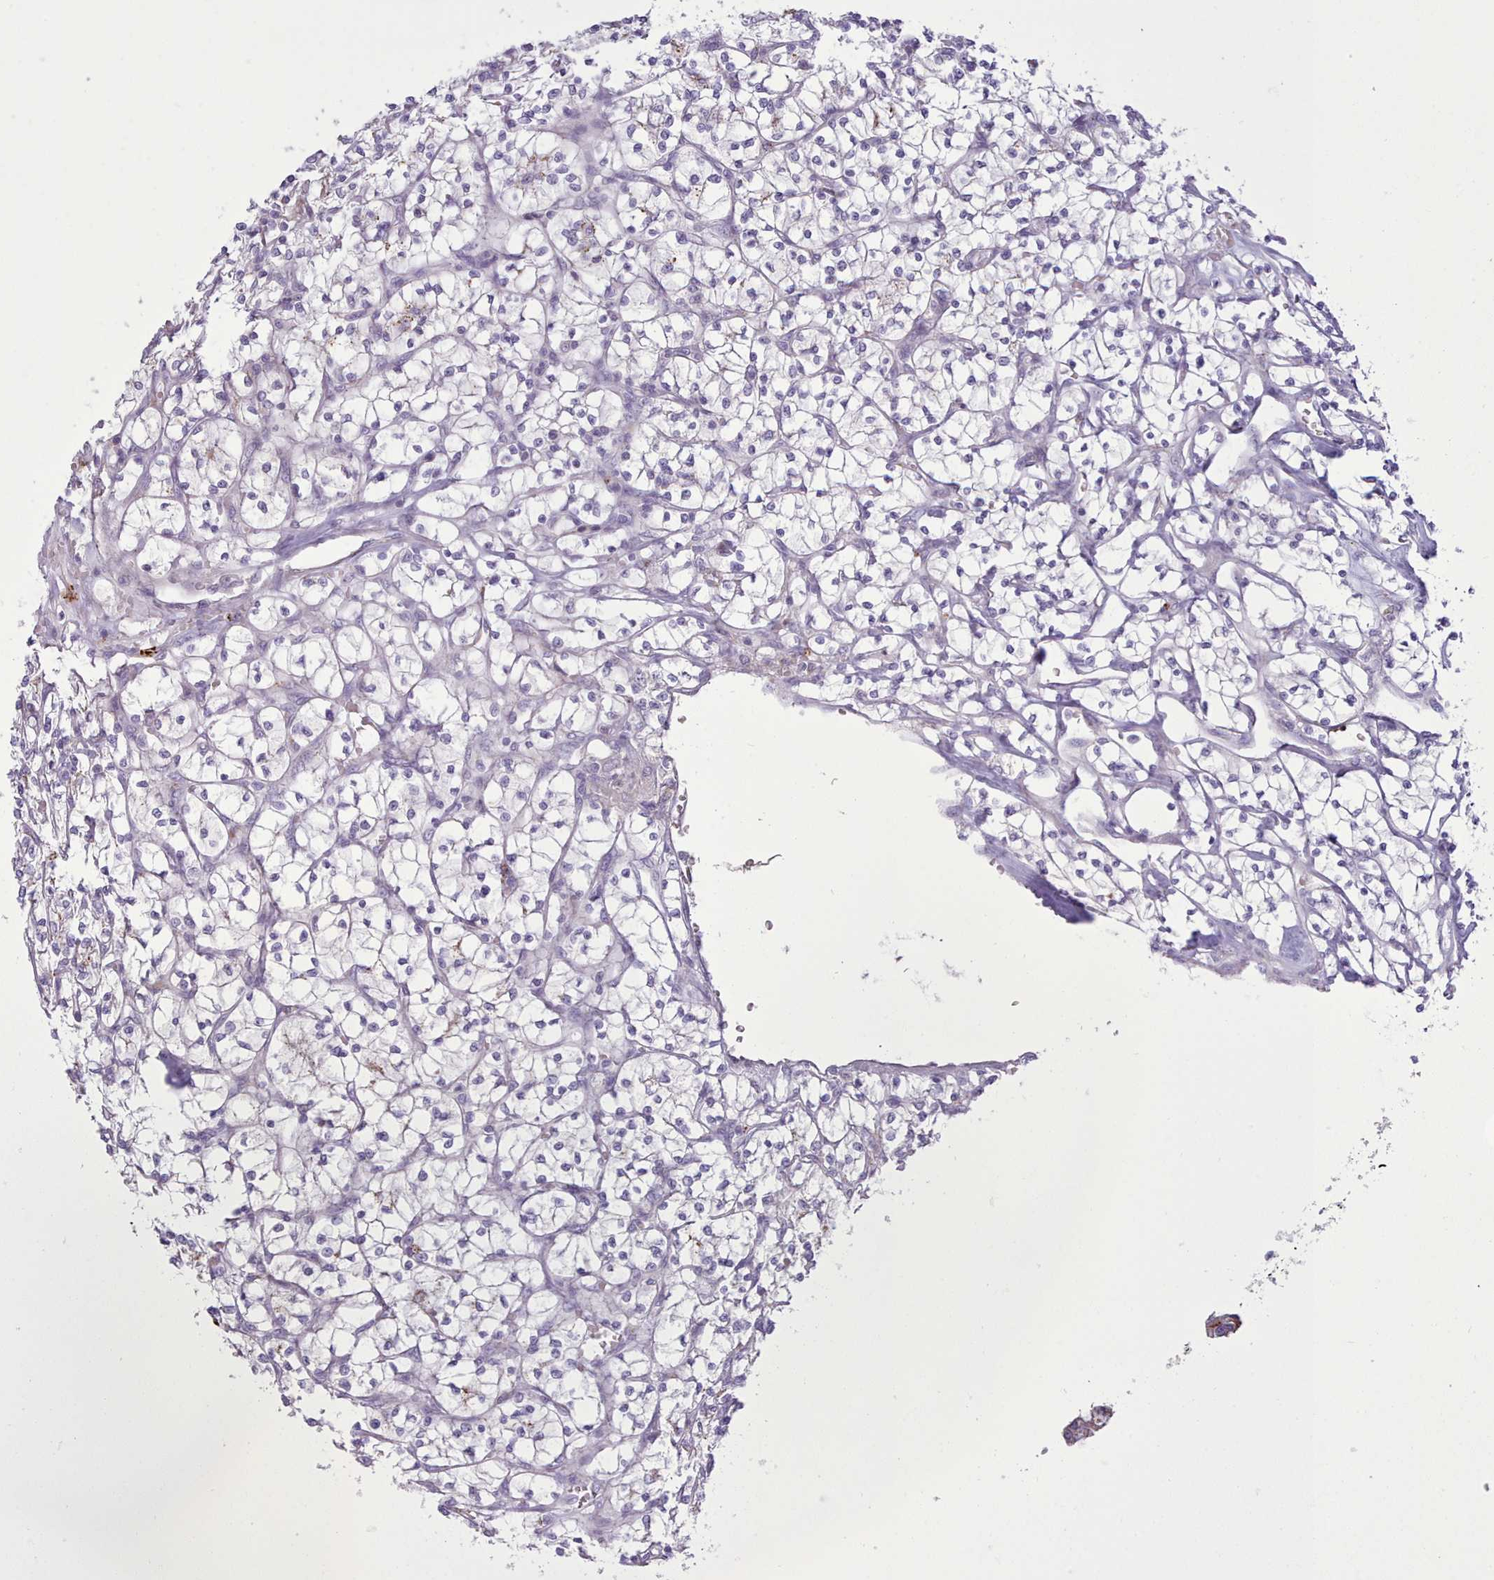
{"staining": {"intensity": "negative", "quantity": "none", "location": "none"}, "tissue": "renal cancer", "cell_type": "Tumor cells", "image_type": "cancer", "snomed": [{"axis": "morphology", "description": "Adenocarcinoma, NOS"}, {"axis": "topography", "description": "Kidney"}], "caption": "This is an immunohistochemistry (IHC) micrograph of human renal cancer. There is no positivity in tumor cells.", "gene": "SRD5A1", "patient": {"sex": "female", "age": 64}}